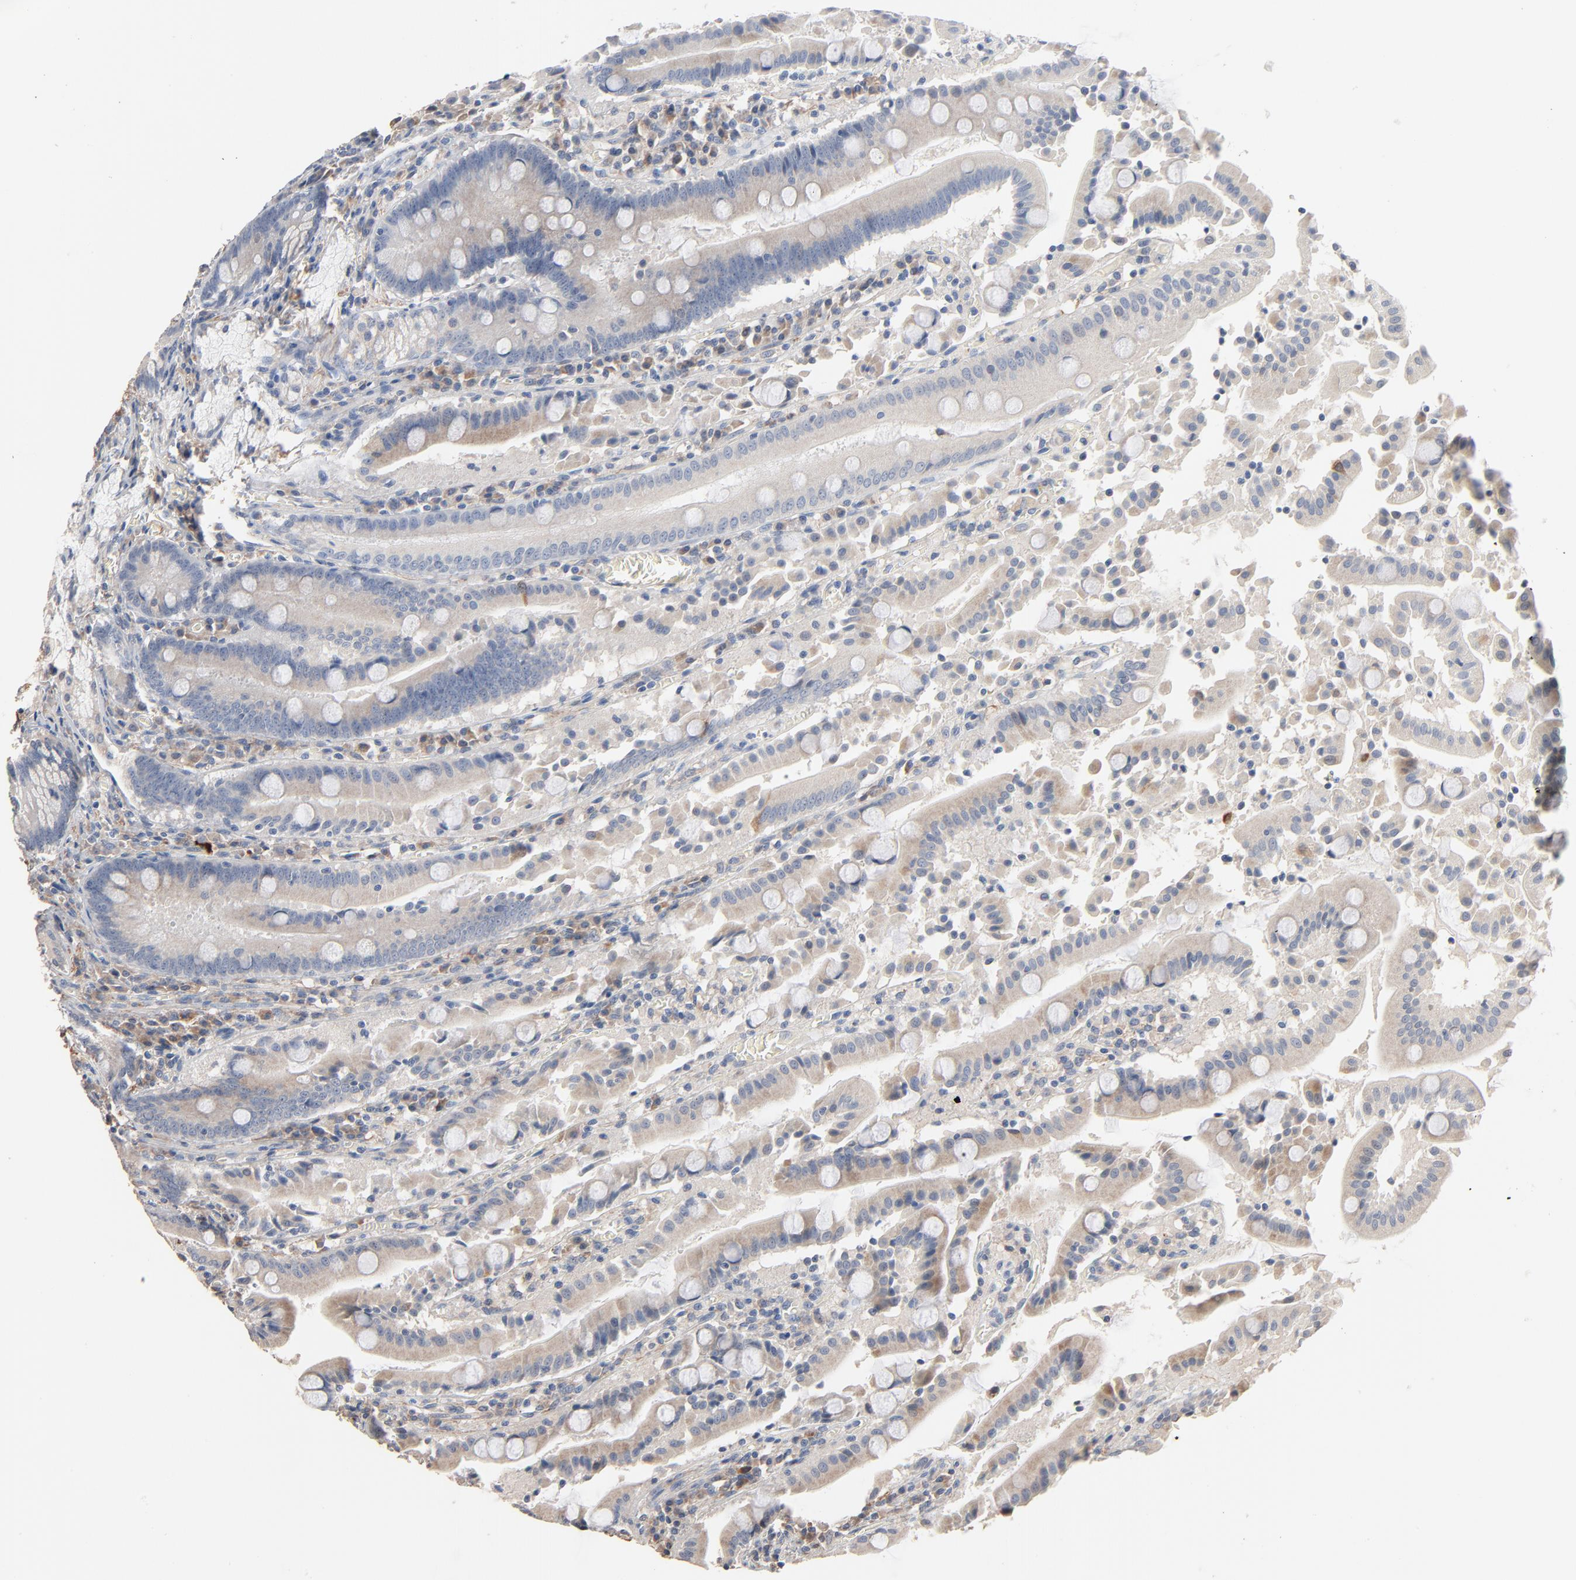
{"staining": {"intensity": "moderate", "quantity": "25%-75%", "location": "cytoplasmic/membranous"}, "tissue": "stomach", "cell_type": "Glandular cells", "image_type": "normal", "snomed": [{"axis": "morphology", "description": "Normal tissue, NOS"}, {"axis": "topography", "description": "Stomach, lower"}], "caption": "About 25%-75% of glandular cells in unremarkable stomach display moderate cytoplasmic/membranous protein positivity as visualized by brown immunohistochemical staining.", "gene": "ZDHHC8", "patient": {"sex": "male", "age": 56}}